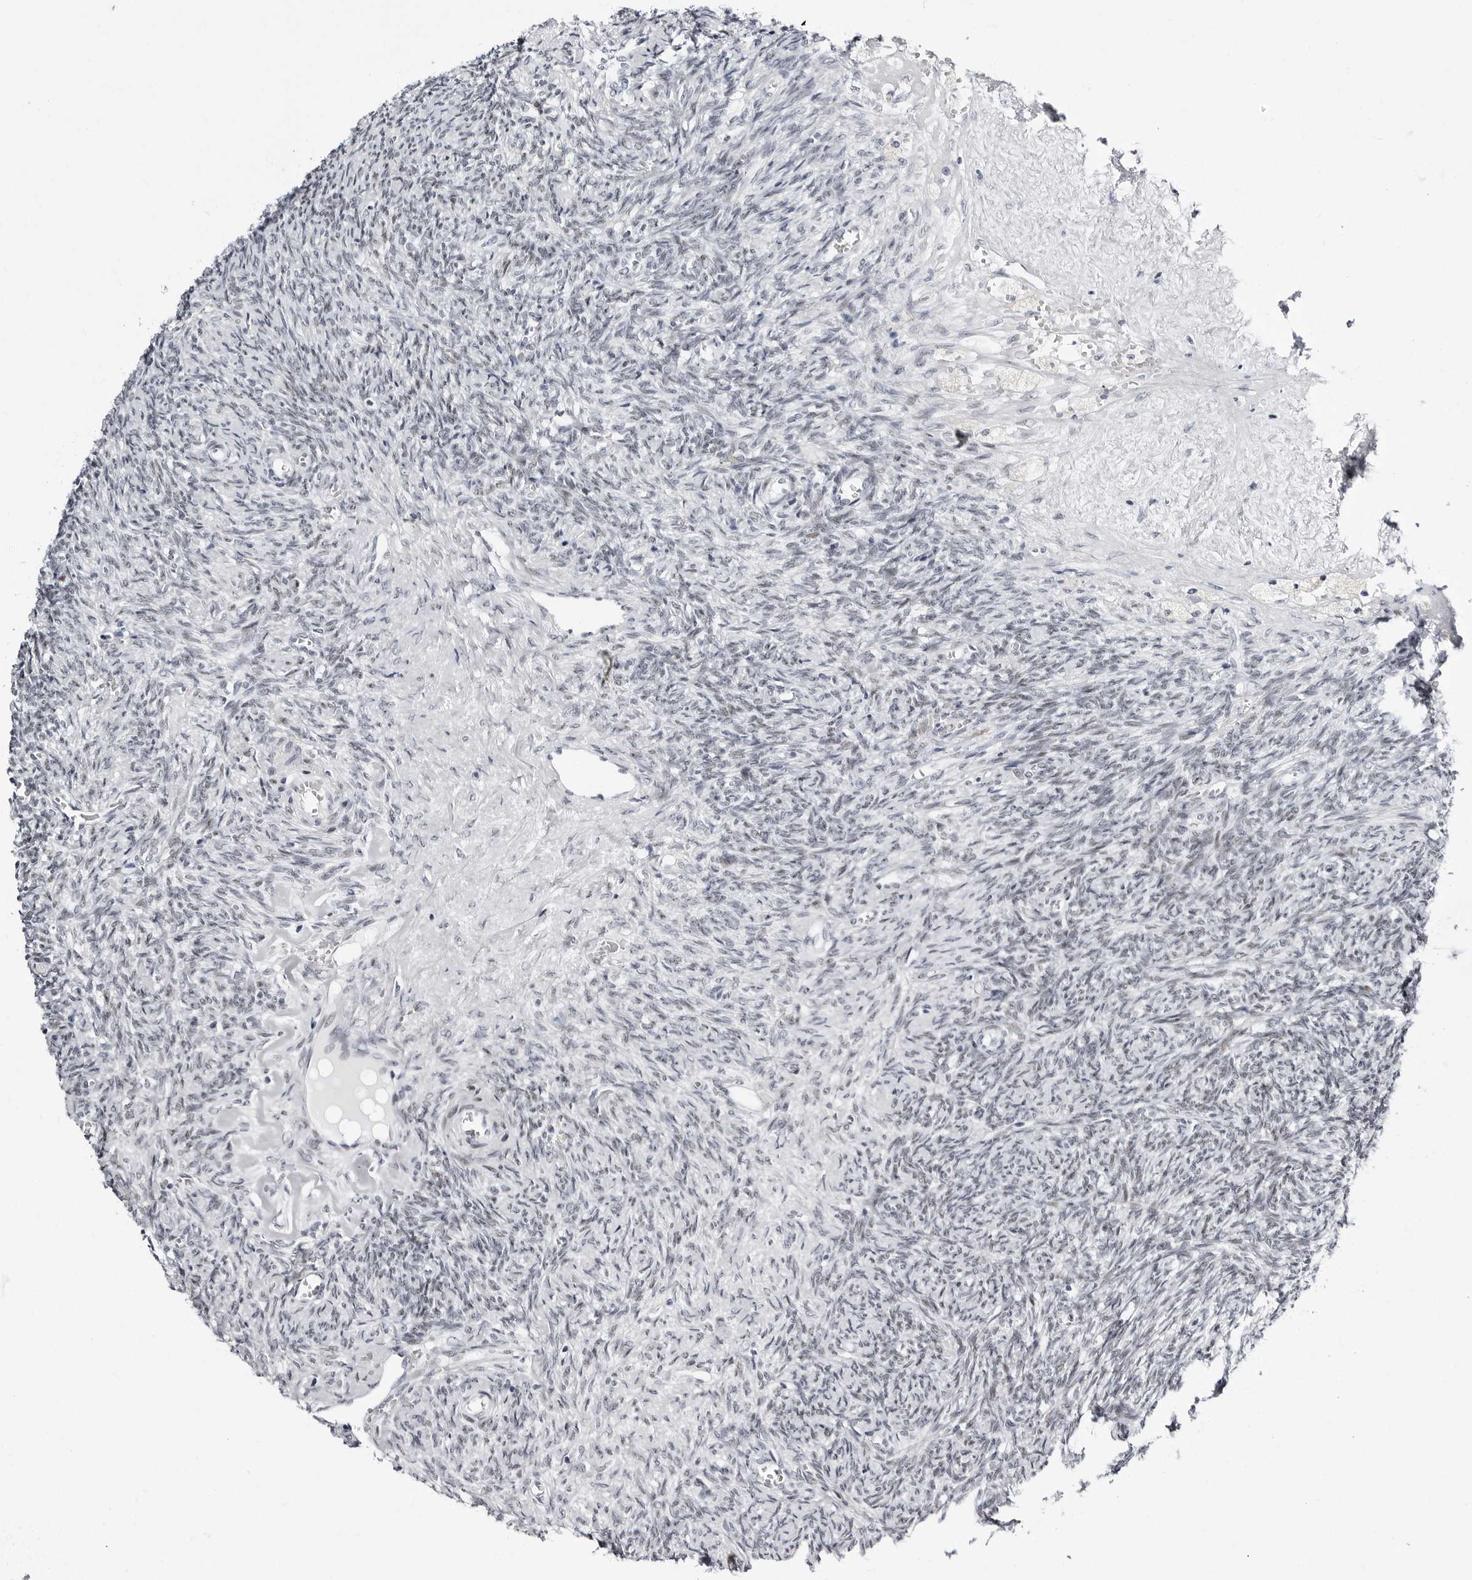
{"staining": {"intensity": "weak", "quantity": "25%-75%", "location": "nuclear"}, "tissue": "ovary", "cell_type": "Ovarian stroma cells", "image_type": "normal", "snomed": [{"axis": "morphology", "description": "Normal tissue, NOS"}, {"axis": "topography", "description": "Ovary"}], "caption": "Unremarkable ovary displays weak nuclear expression in about 25%-75% of ovarian stroma cells.", "gene": "VEZF1", "patient": {"sex": "female", "age": 41}}